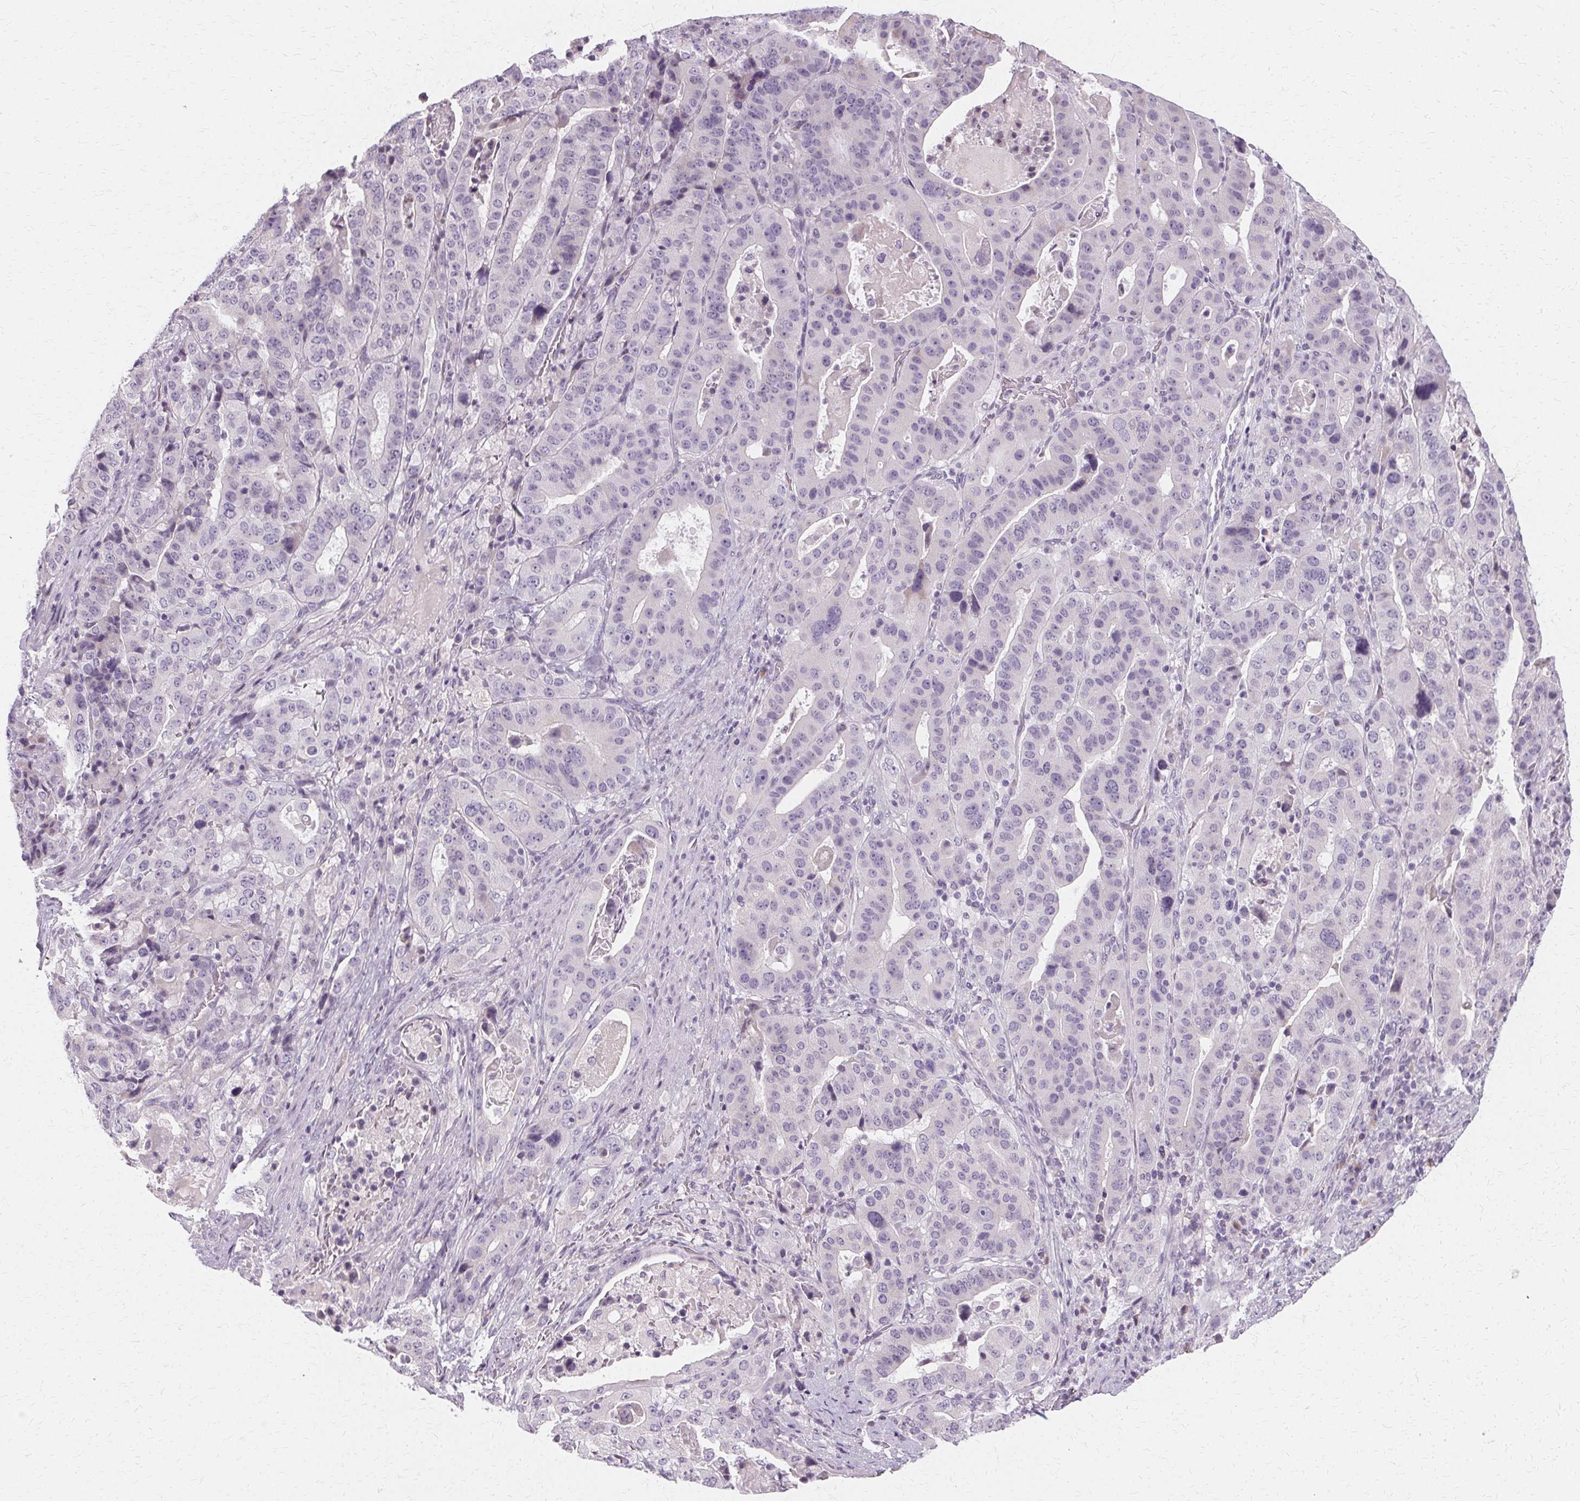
{"staining": {"intensity": "negative", "quantity": "none", "location": "none"}, "tissue": "stomach cancer", "cell_type": "Tumor cells", "image_type": "cancer", "snomed": [{"axis": "morphology", "description": "Adenocarcinoma, NOS"}, {"axis": "topography", "description": "Stomach"}], "caption": "This is an immunohistochemistry (IHC) histopathology image of adenocarcinoma (stomach). There is no positivity in tumor cells.", "gene": "FCRL3", "patient": {"sex": "male", "age": 48}}